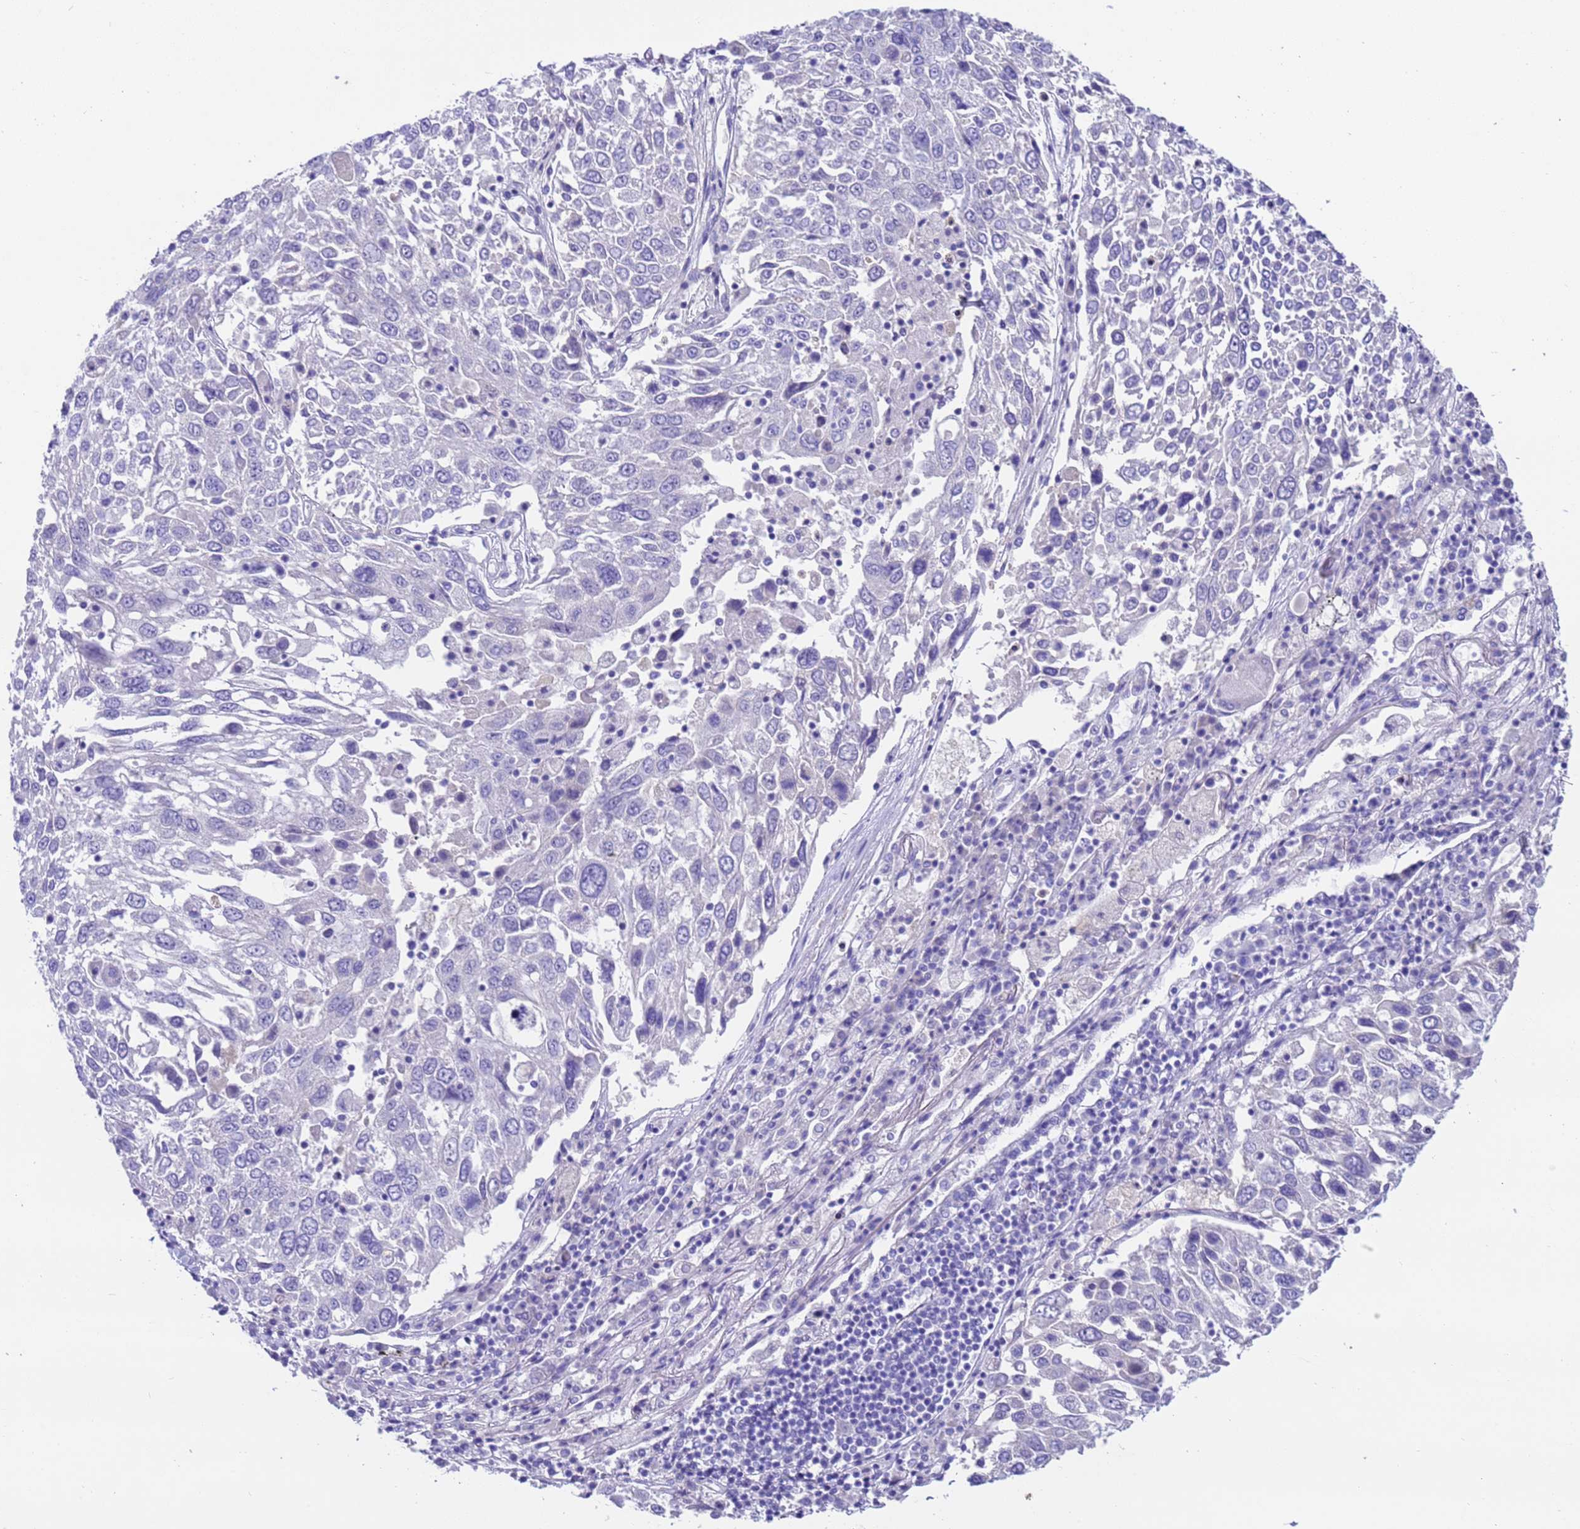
{"staining": {"intensity": "negative", "quantity": "none", "location": "none"}, "tissue": "lung cancer", "cell_type": "Tumor cells", "image_type": "cancer", "snomed": [{"axis": "morphology", "description": "Squamous cell carcinoma, NOS"}, {"axis": "topography", "description": "Lung"}], "caption": "The IHC histopathology image has no significant staining in tumor cells of squamous cell carcinoma (lung) tissue. (IHC, brightfield microscopy, high magnification).", "gene": "USP38", "patient": {"sex": "male", "age": 65}}